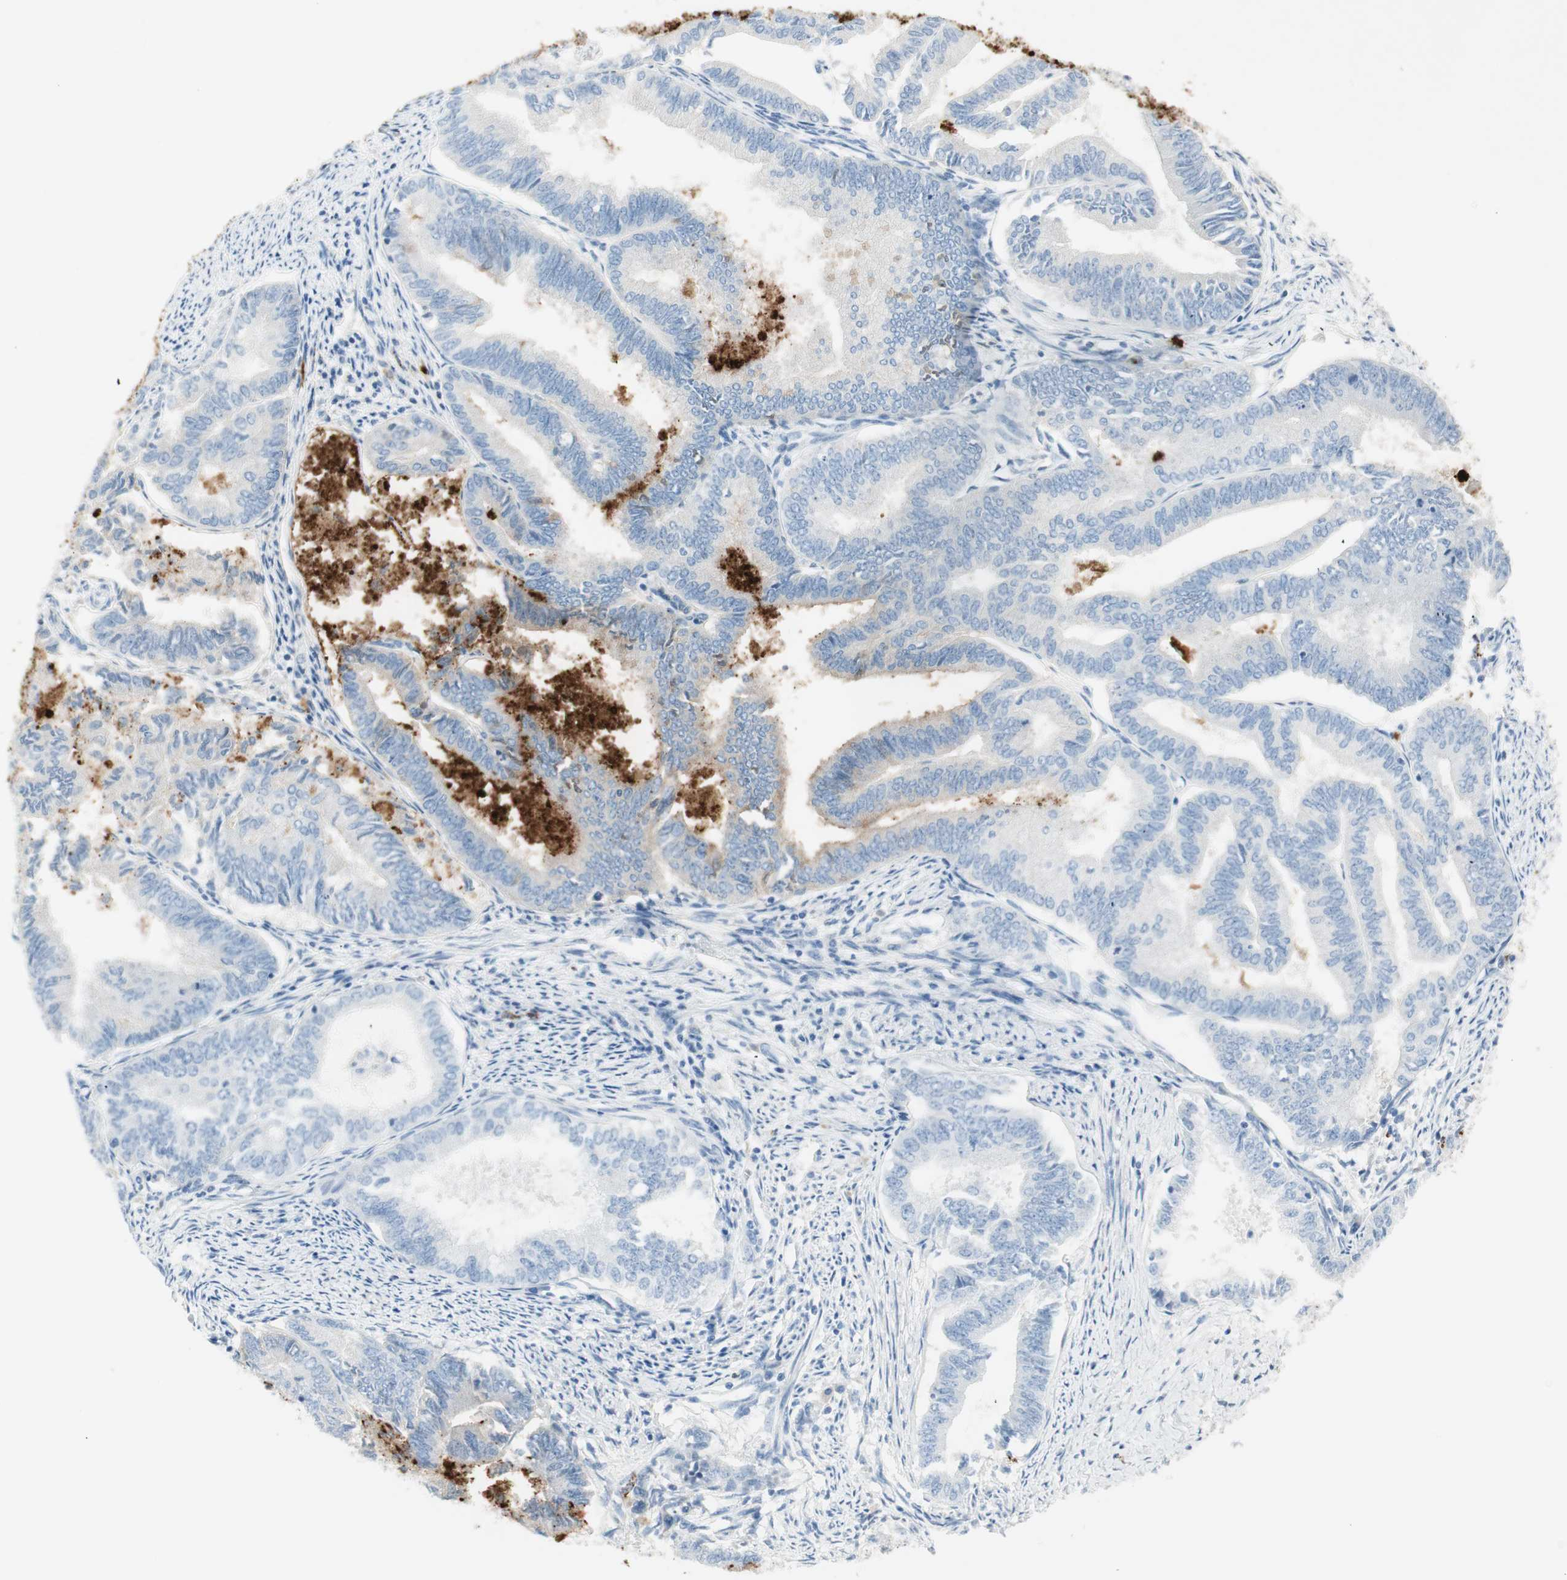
{"staining": {"intensity": "negative", "quantity": "none", "location": "none"}, "tissue": "endometrial cancer", "cell_type": "Tumor cells", "image_type": "cancer", "snomed": [{"axis": "morphology", "description": "Adenocarcinoma, NOS"}, {"axis": "topography", "description": "Endometrium"}], "caption": "IHC of endometrial cancer displays no staining in tumor cells. The staining was performed using DAB (3,3'-diaminobenzidine) to visualize the protein expression in brown, while the nuclei were stained in blue with hematoxylin (Magnification: 20x).", "gene": "PRTN3", "patient": {"sex": "female", "age": 86}}